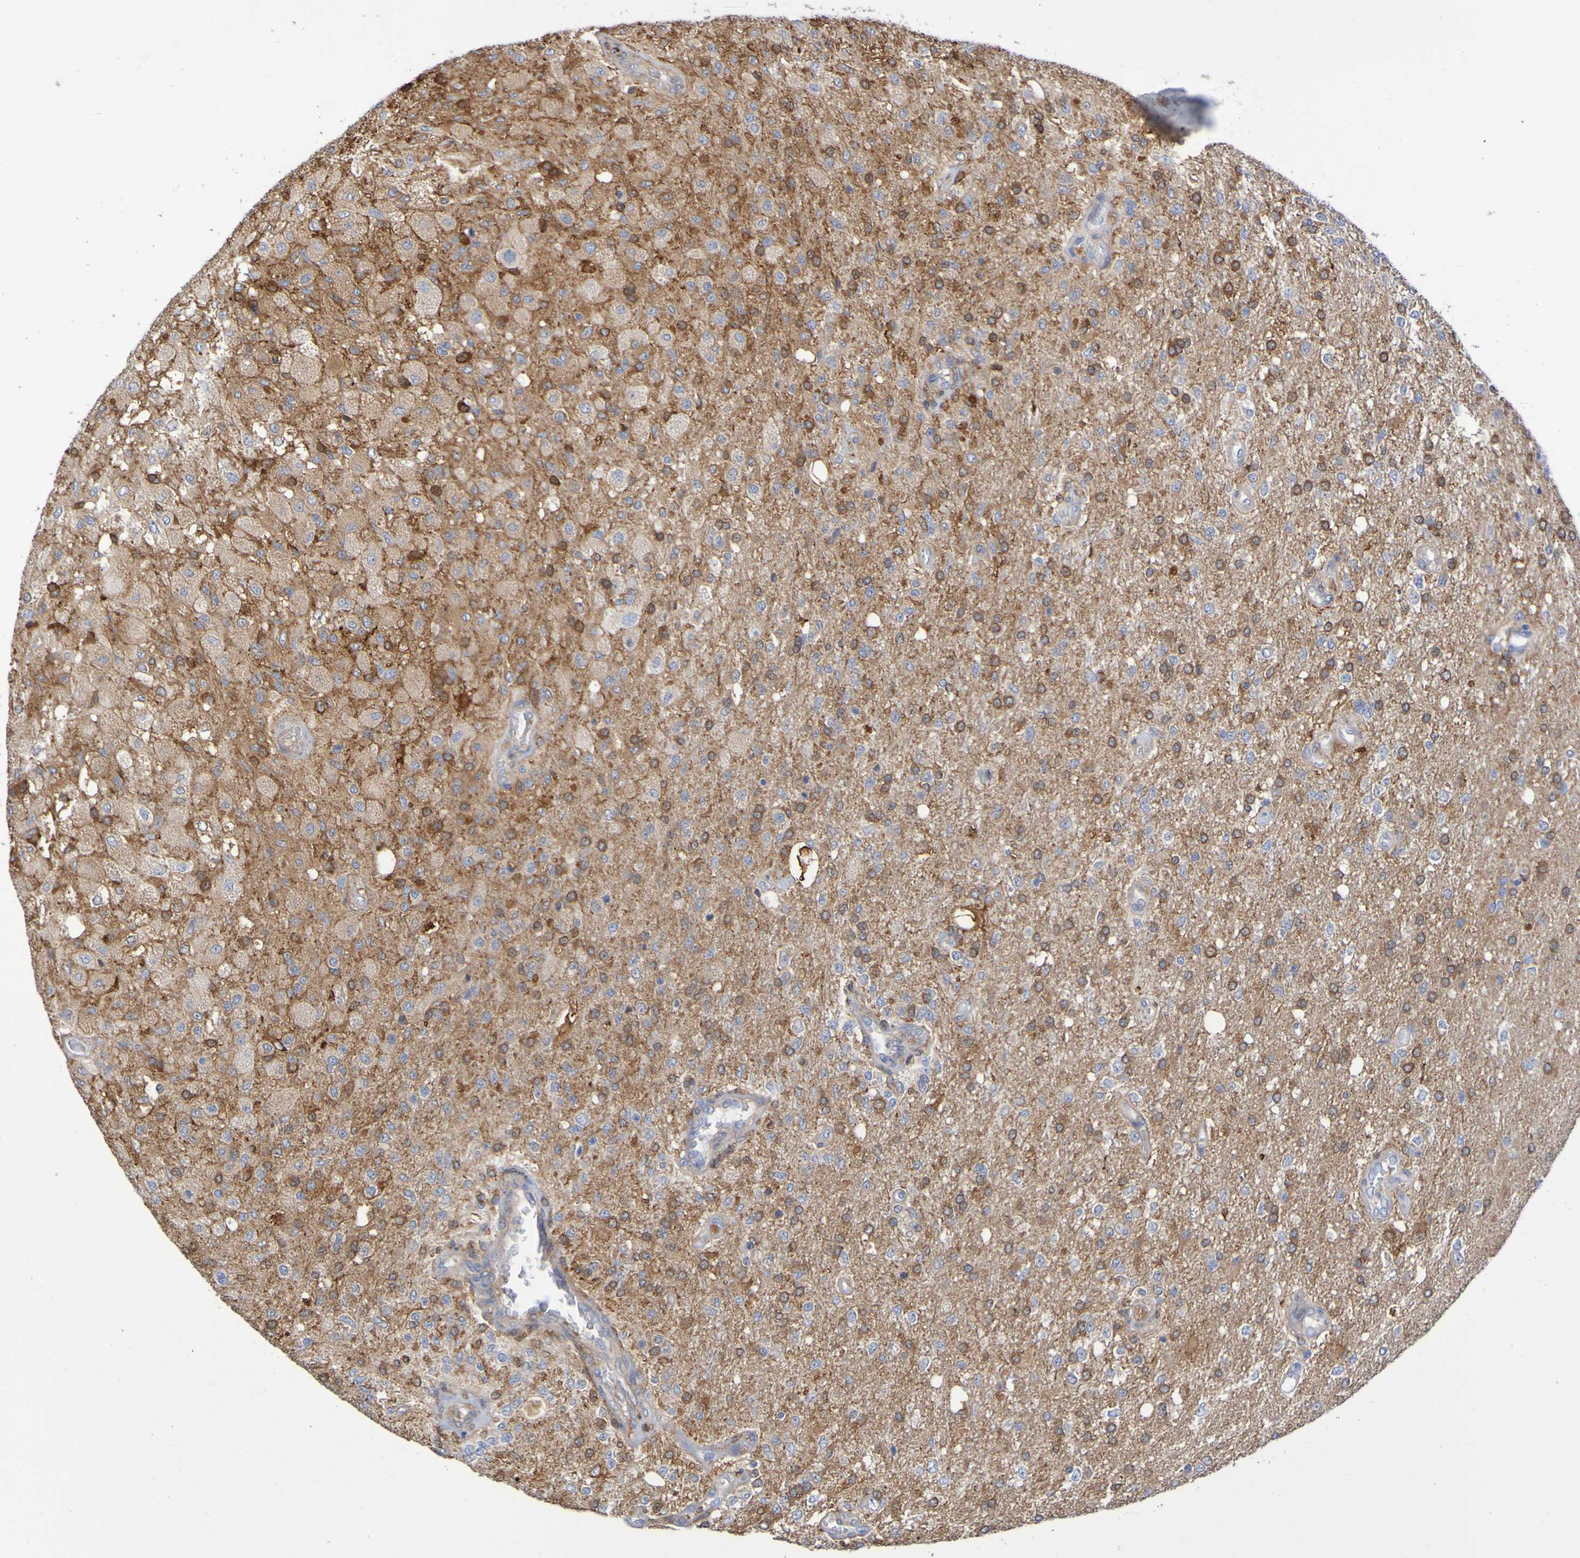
{"staining": {"intensity": "strong", "quantity": "25%-75%", "location": "cytoplasmic/membranous"}, "tissue": "glioma", "cell_type": "Tumor cells", "image_type": "cancer", "snomed": [{"axis": "morphology", "description": "Normal tissue, NOS"}, {"axis": "morphology", "description": "Glioma, malignant, High grade"}, {"axis": "topography", "description": "Cerebral cortex"}], "caption": "Immunohistochemical staining of glioma shows strong cytoplasmic/membranous protein positivity in about 25%-75% of tumor cells.", "gene": "SCRG1", "patient": {"sex": "male", "age": 77}}